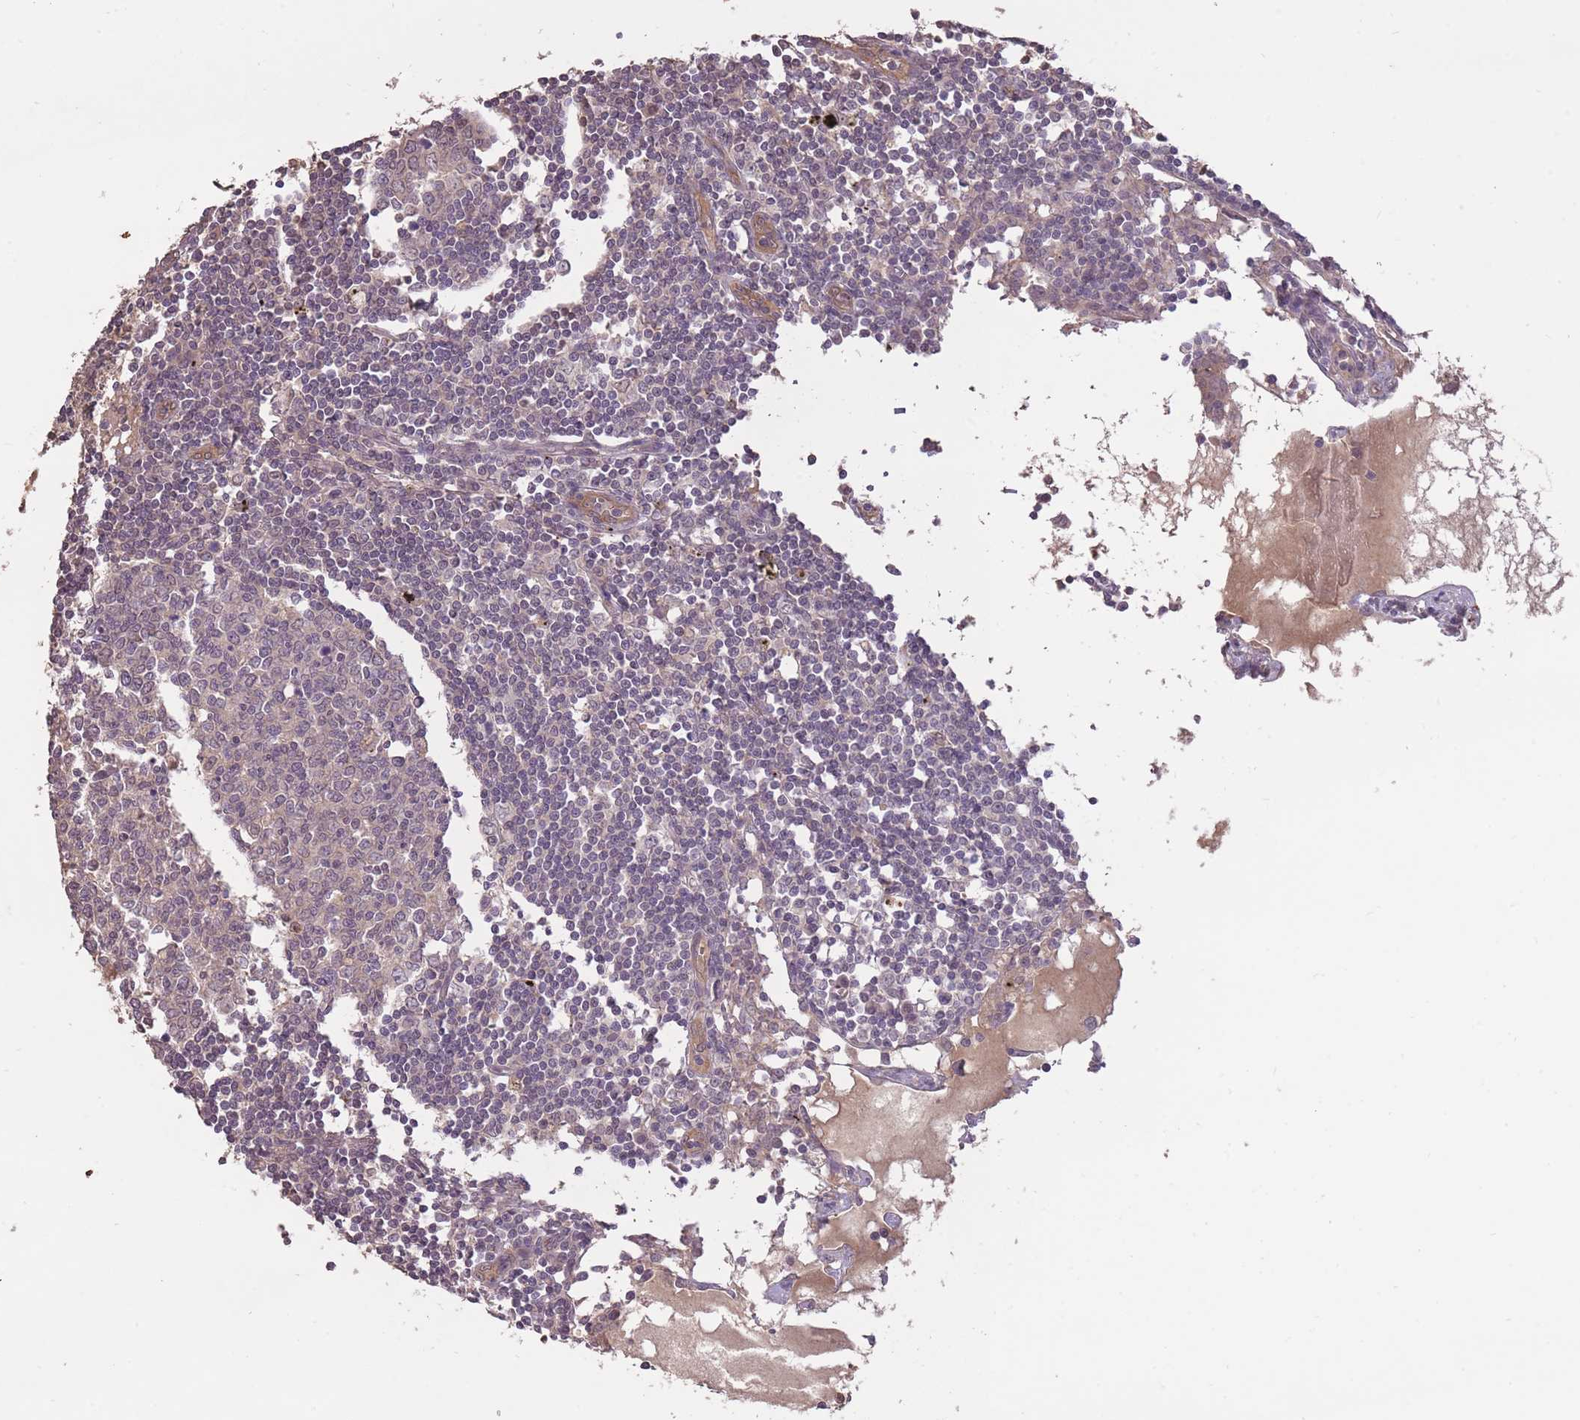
{"staining": {"intensity": "negative", "quantity": "none", "location": "none"}, "tissue": "lymph node", "cell_type": "Germinal center cells", "image_type": "normal", "snomed": [{"axis": "morphology", "description": "Normal tissue, NOS"}, {"axis": "topography", "description": "Lymph node"}], "caption": "Human lymph node stained for a protein using immunohistochemistry (IHC) exhibits no staining in germinal center cells.", "gene": "LRATD2", "patient": {"sex": "male", "age": 74}}